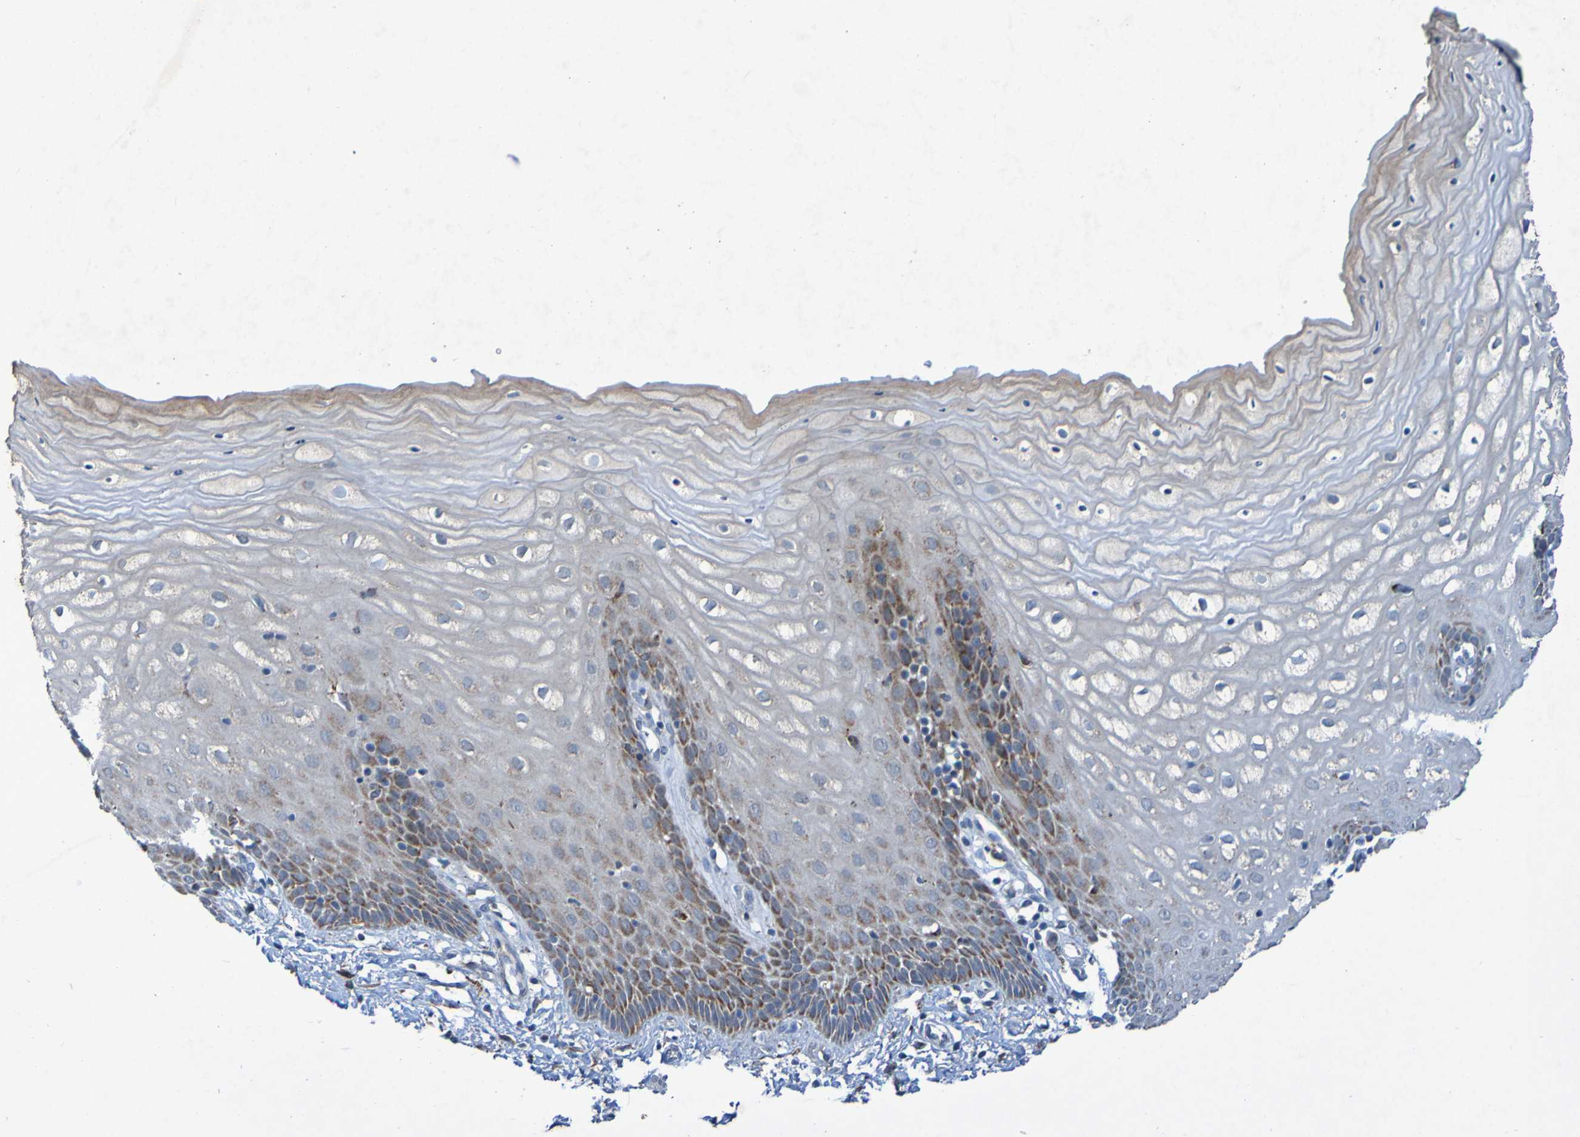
{"staining": {"intensity": "moderate", "quantity": "25%-75%", "location": "cytoplasmic/membranous"}, "tissue": "cervix", "cell_type": "Glandular cells", "image_type": "normal", "snomed": [{"axis": "morphology", "description": "Normal tissue, NOS"}, {"axis": "topography", "description": "Cervix"}], "caption": "The photomicrograph shows a brown stain indicating the presence of a protein in the cytoplasmic/membranous of glandular cells in cervix.", "gene": "CCDC51", "patient": {"sex": "female", "age": 55}}